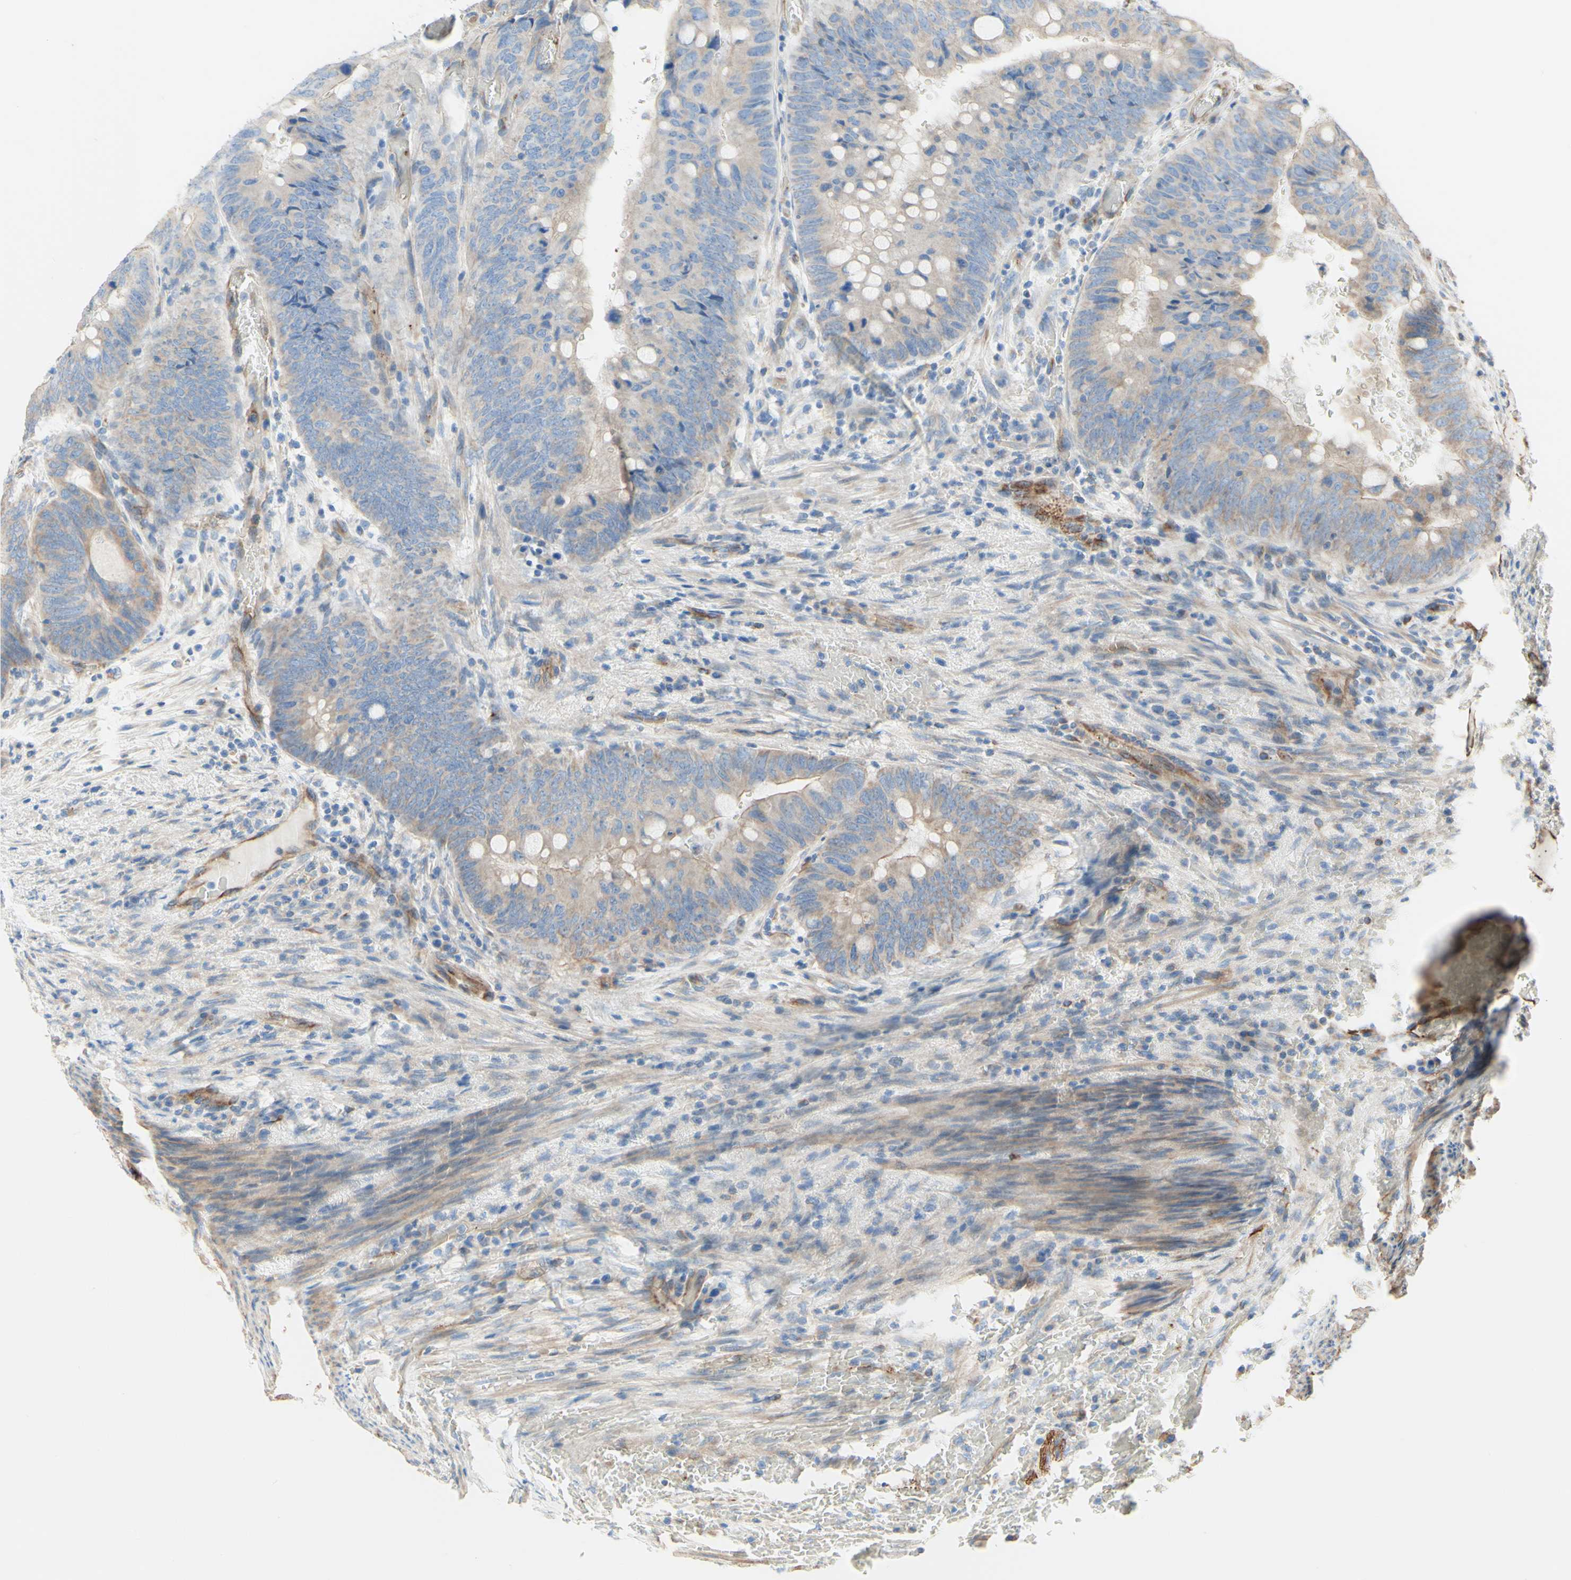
{"staining": {"intensity": "weak", "quantity": ">75%", "location": "cytoplasmic/membranous"}, "tissue": "colorectal cancer", "cell_type": "Tumor cells", "image_type": "cancer", "snomed": [{"axis": "morphology", "description": "Normal tissue, NOS"}, {"axis": "morphology", "description": "Adenocarcinoma, NOS"}, {"axis": "topography", "description": "Rectum"}, {"axis": "topography", "description": "Peripheral nerve tissue"}], "caption": "Brown immunohistochemical staining in human colorectal adenocarcinoma exhibits weak cytoplasmic/membranous positivity in approximately >75% of tumor cells.", "gene": "ENDOD1", "patient": {"sex": "male", "age": 92}}